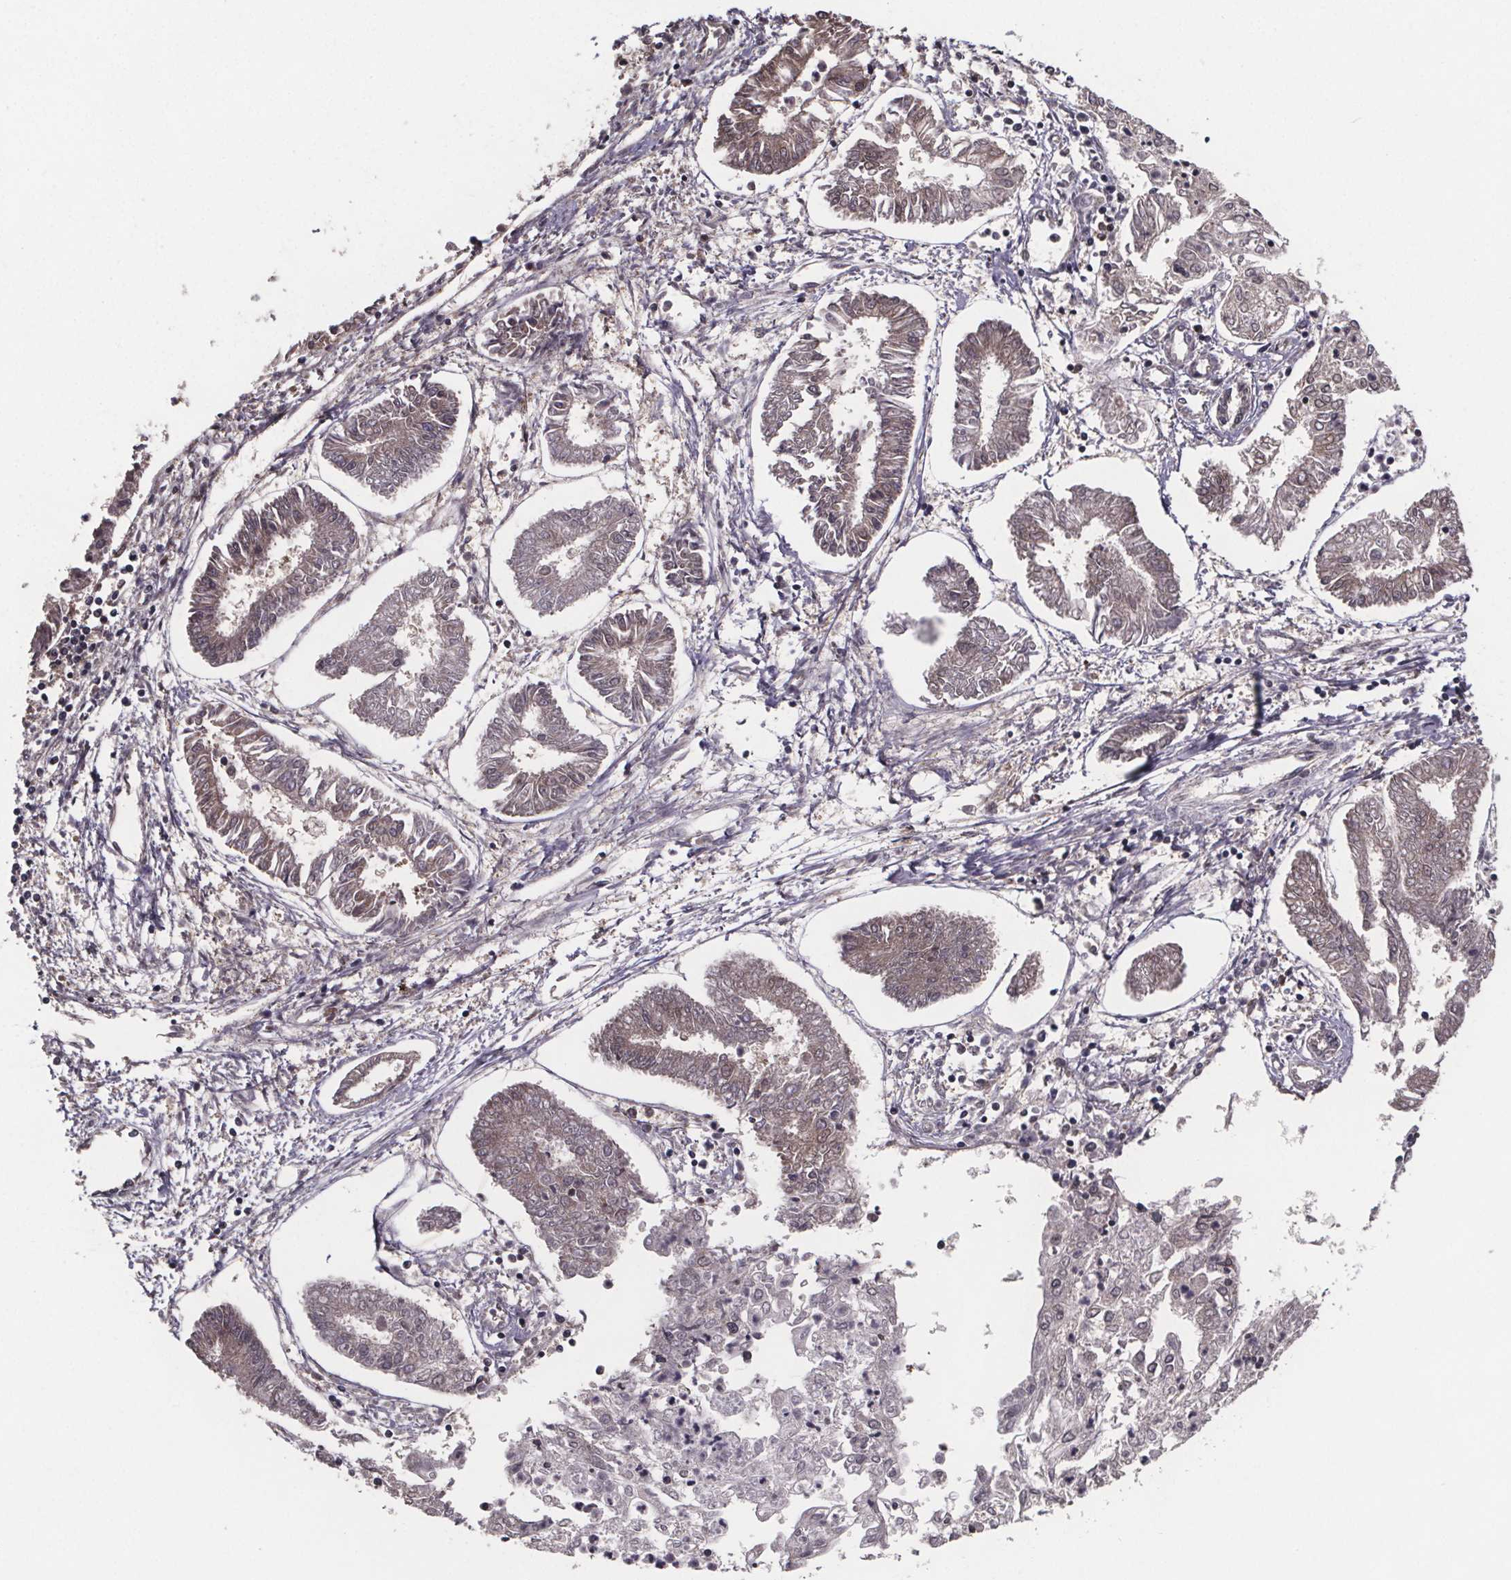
{"staining": {"intensity": "weak", "quantity": ">75%", "location": "cytoplasmic/membranous"}, "tissue": "endometrial cancer", "cell_type": "Tumor cells", "image_type": "cancer", "snomed": [{"axis": "morphology", "description": "Adenocarcinoma, NOS"}, {"axis": "topography", "description": "Endometrium"}], "caption": "Immunohistochemistry (DAB (3,3'-diaminobenzidine)) staining of human adenocarcinoma (endometrial) shows weak cytoplasmic/membranous protein expression in about >75% of tumor cells.", "gene": "SAT1", "patient": {"sex": "female", "age": 68}}